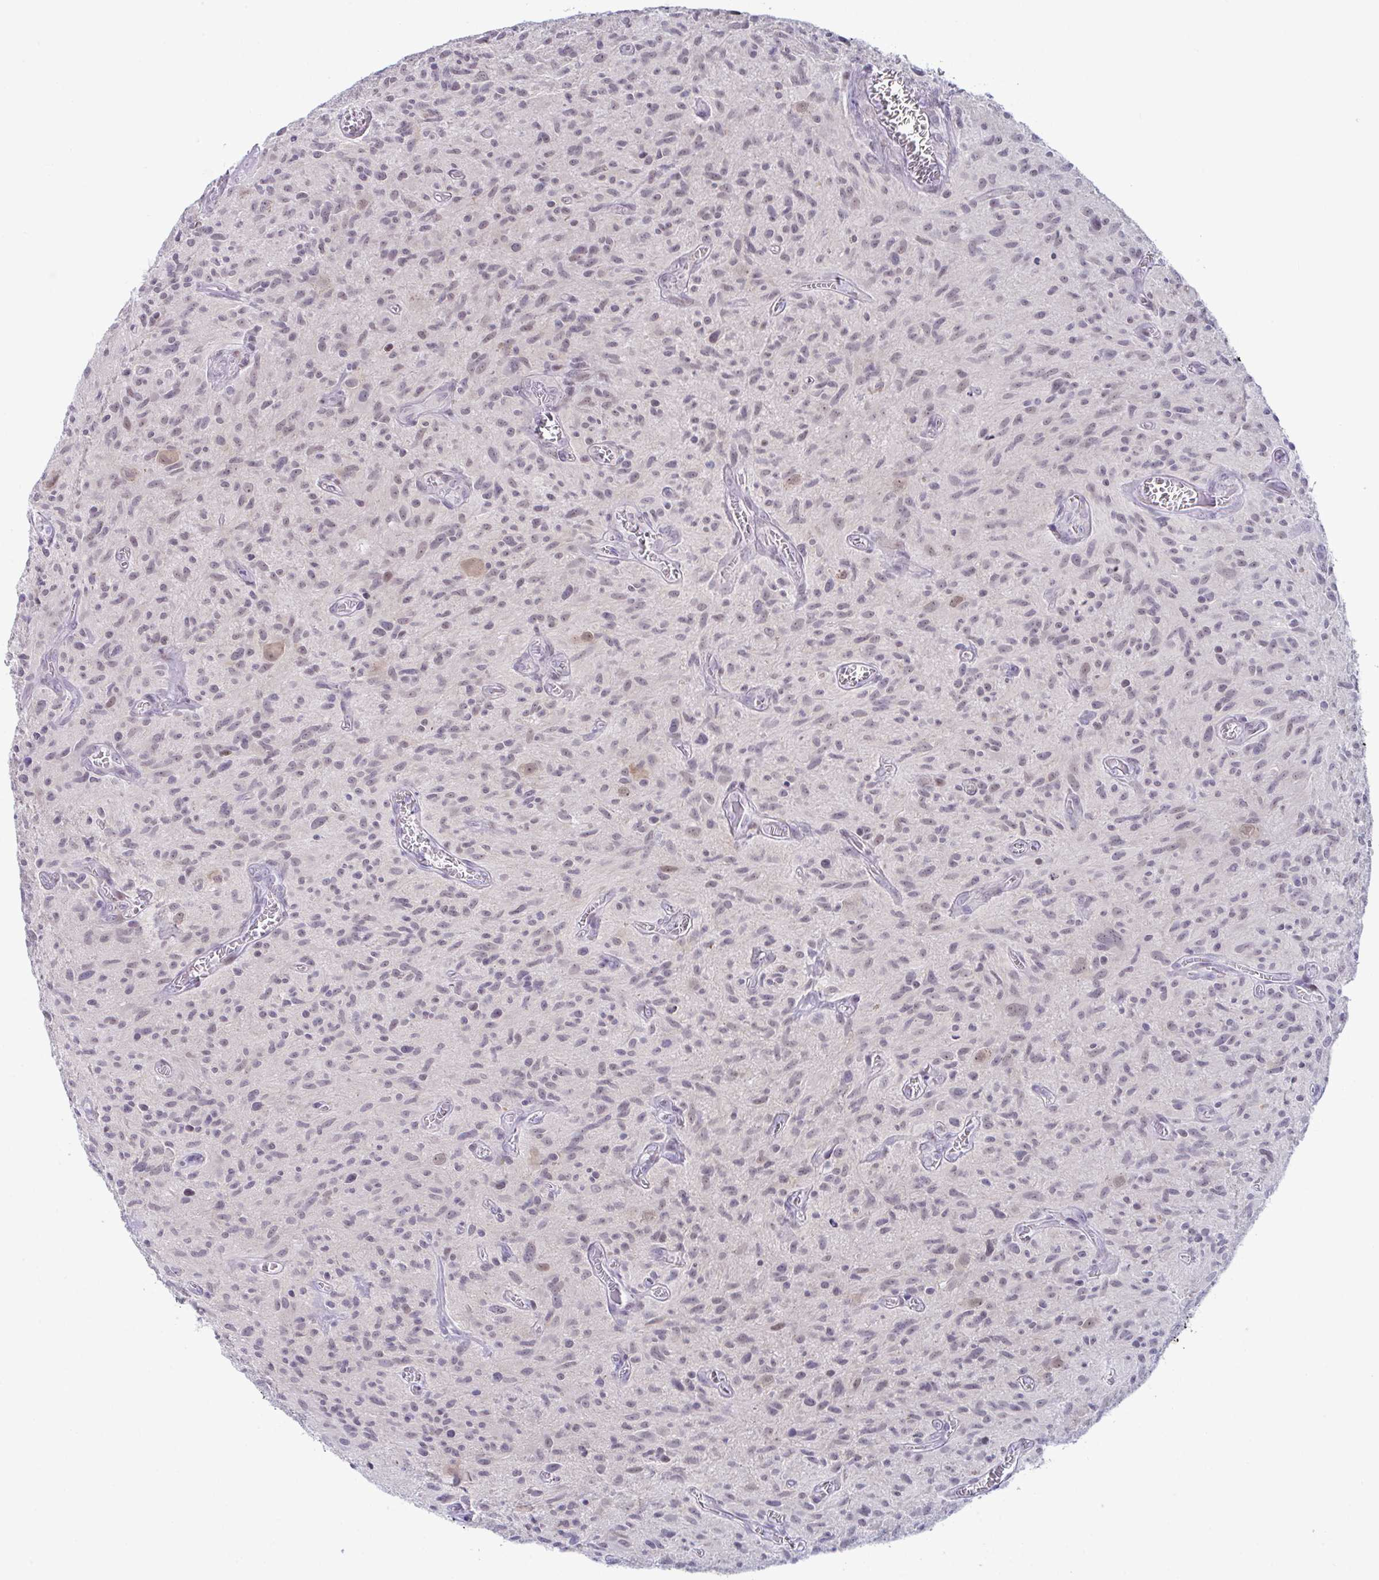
{"staining": {"intensity": "weak", "quantity": "25%-75%", "location": "nuclear"}, "tissue": "glioma", "cell_type": "Tumor cells", "image_type": "cancer", "snomed": [{"axis": "morphology", "description": "Glioma, malignant, High grade"}, {"axis": "topography", "description": "Brain"}], "caption": "A photomicrograph of human glioma stained for a protein shows weak nuclear brown staining in tumor cells.", "gene": "USP35", "patient": {"sex": "male", "age": 75}}